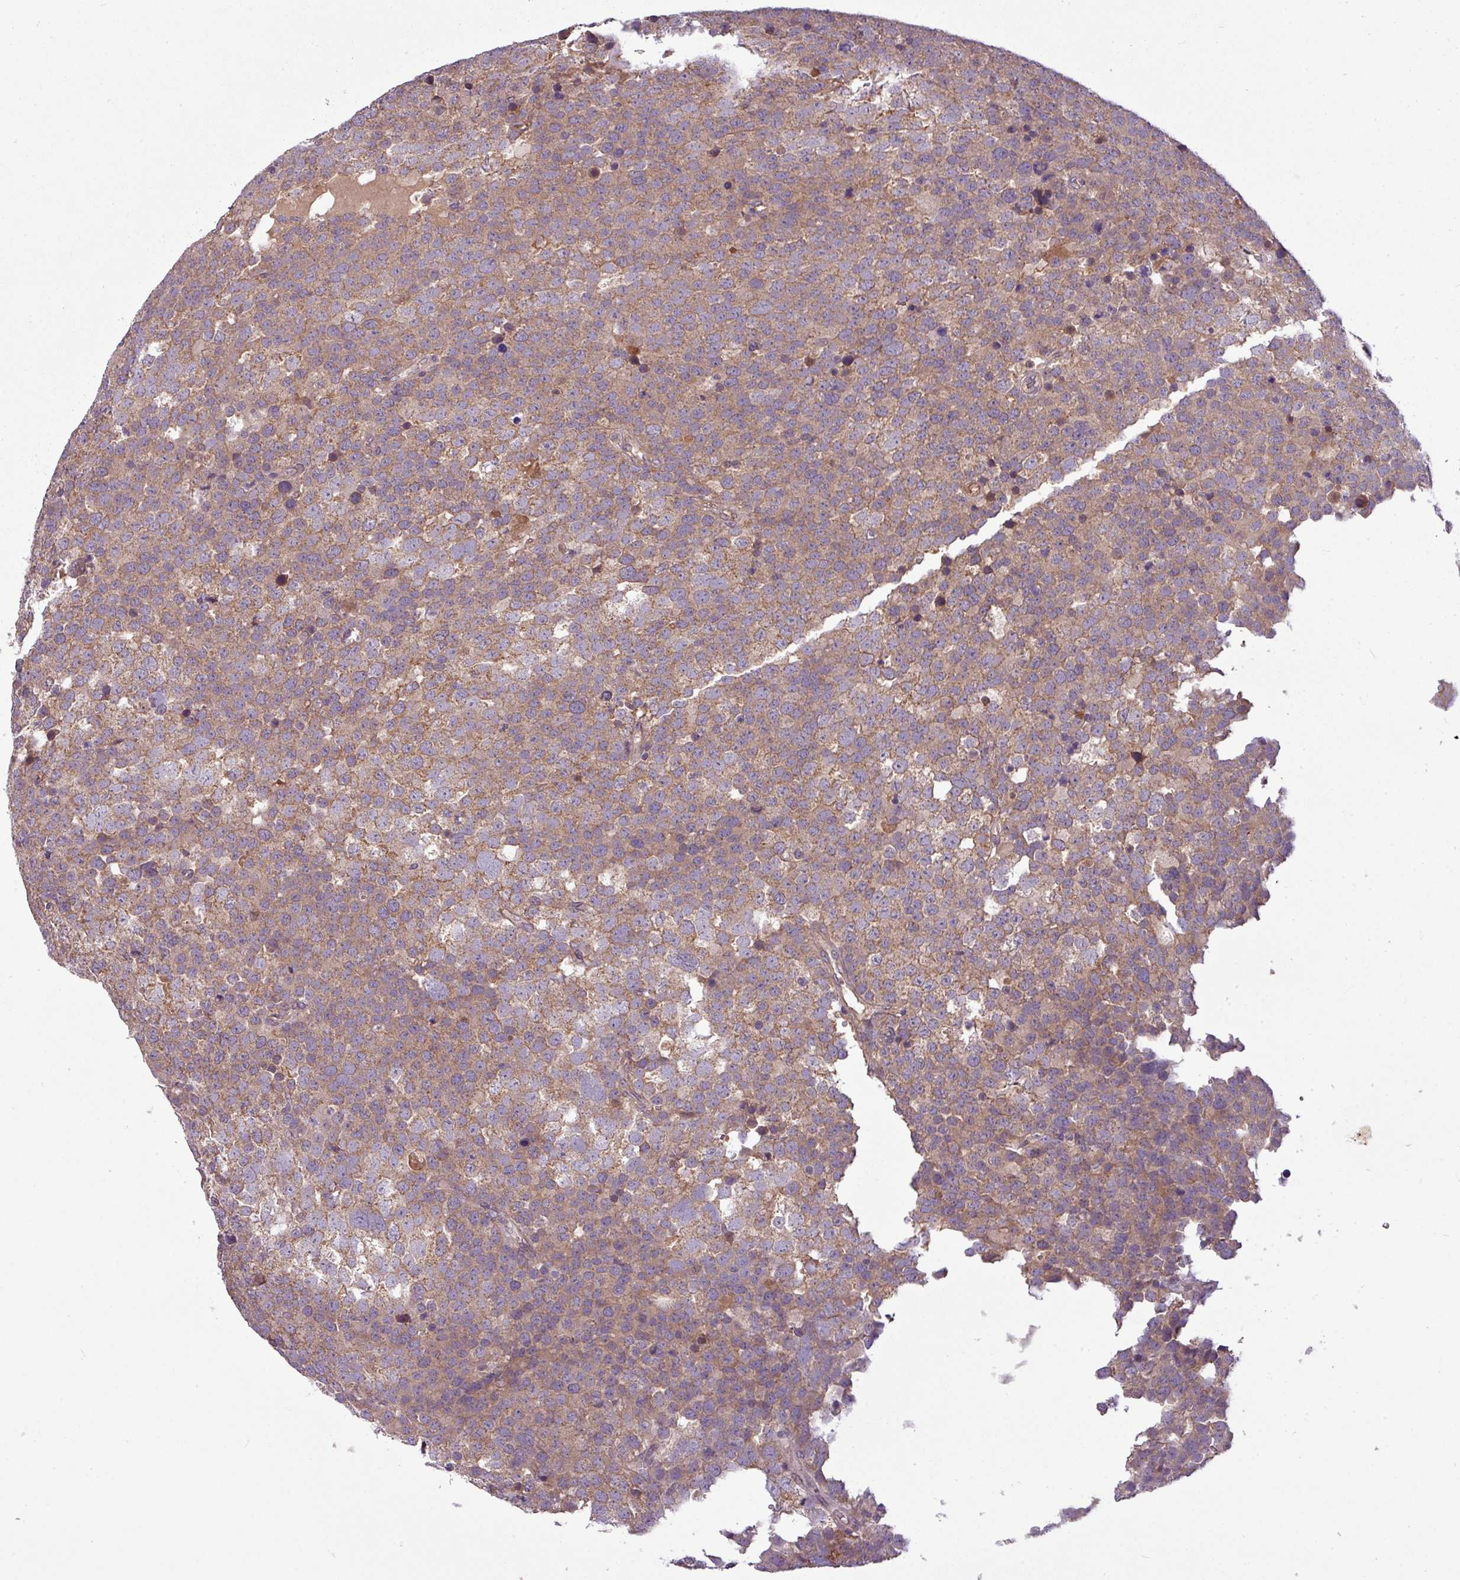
{"staining": {"intensity": "moderate", "quantity": ">75%", "location": "cytoplasmic/membranous"}, "tissue": "testis cancer", "cell_type": "Tumor cells", "image_type": "cancer", "snomed": [{"axis": "morphology", "description": "Seminoma, NOS"}, {"axis": "topography", "description": "Testis"}], "caption": "This histopathology image reveals IHC staining of human seminoma (testis), with medium moderate cytoplasmic/membranous expression in approximately >75% of tumor cells.", "gene": "PAPLN", "patient": {"sex": "male", "age": 71}}